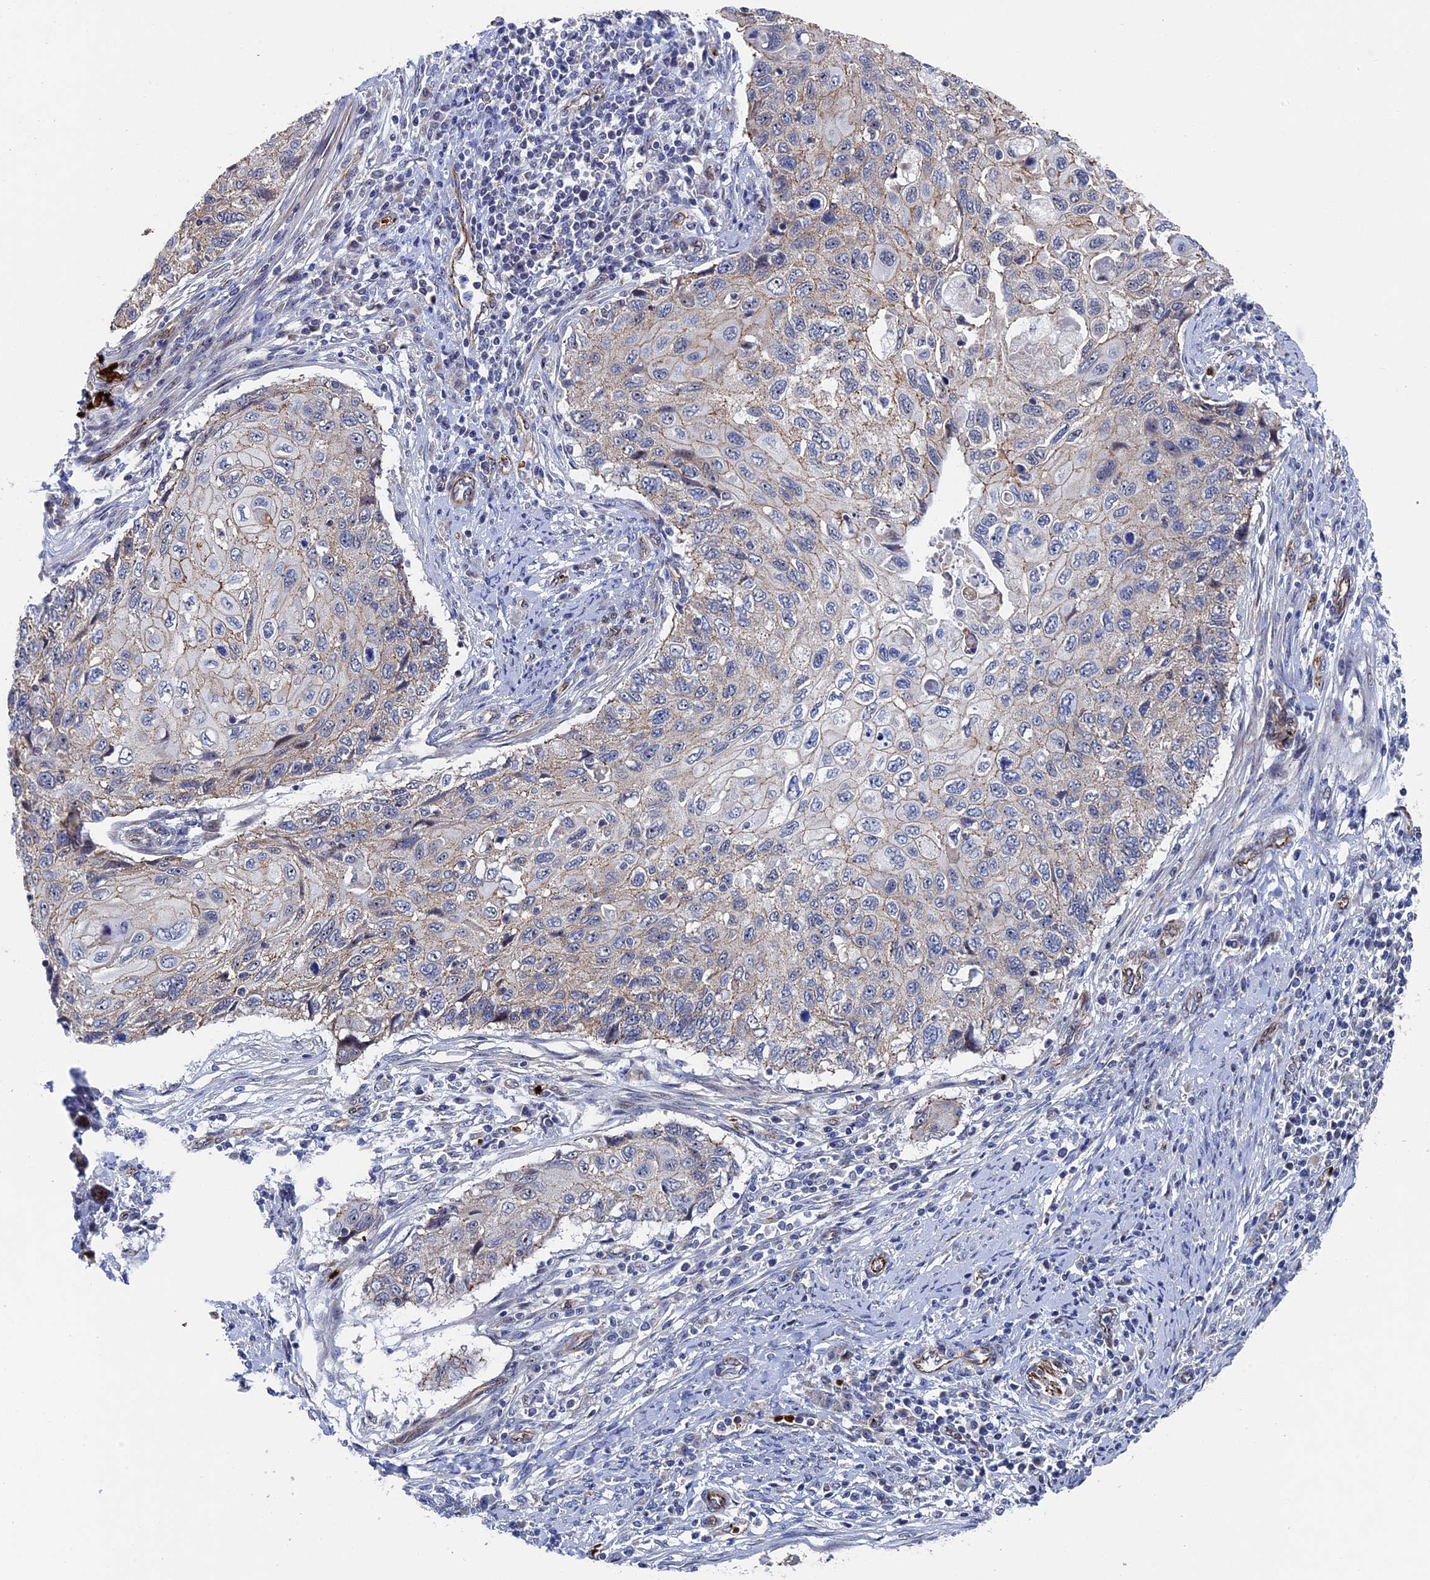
{"staining": {"intensity": "weak", "quantity": "25%-75%", "location": "cytoplasmic/membranous"}, "tissue": "cervical cancer", "cell_type": "Tumor cells", "image_type": "cancer", "snomed": [{"axis": "morphology", "description": "Squamous cell carcinoma, NOS"}, {"axis": "topography", "description": "Cervix"}], "caption": "This histopathology image reveals IHC staining of cervical cancer, with low weak cytoplasmic/membranous positivity in approximately 25%-75% of tumor cells.", "gene": "EXOSC9", "patient": {"sex": "female", "age": 70}}